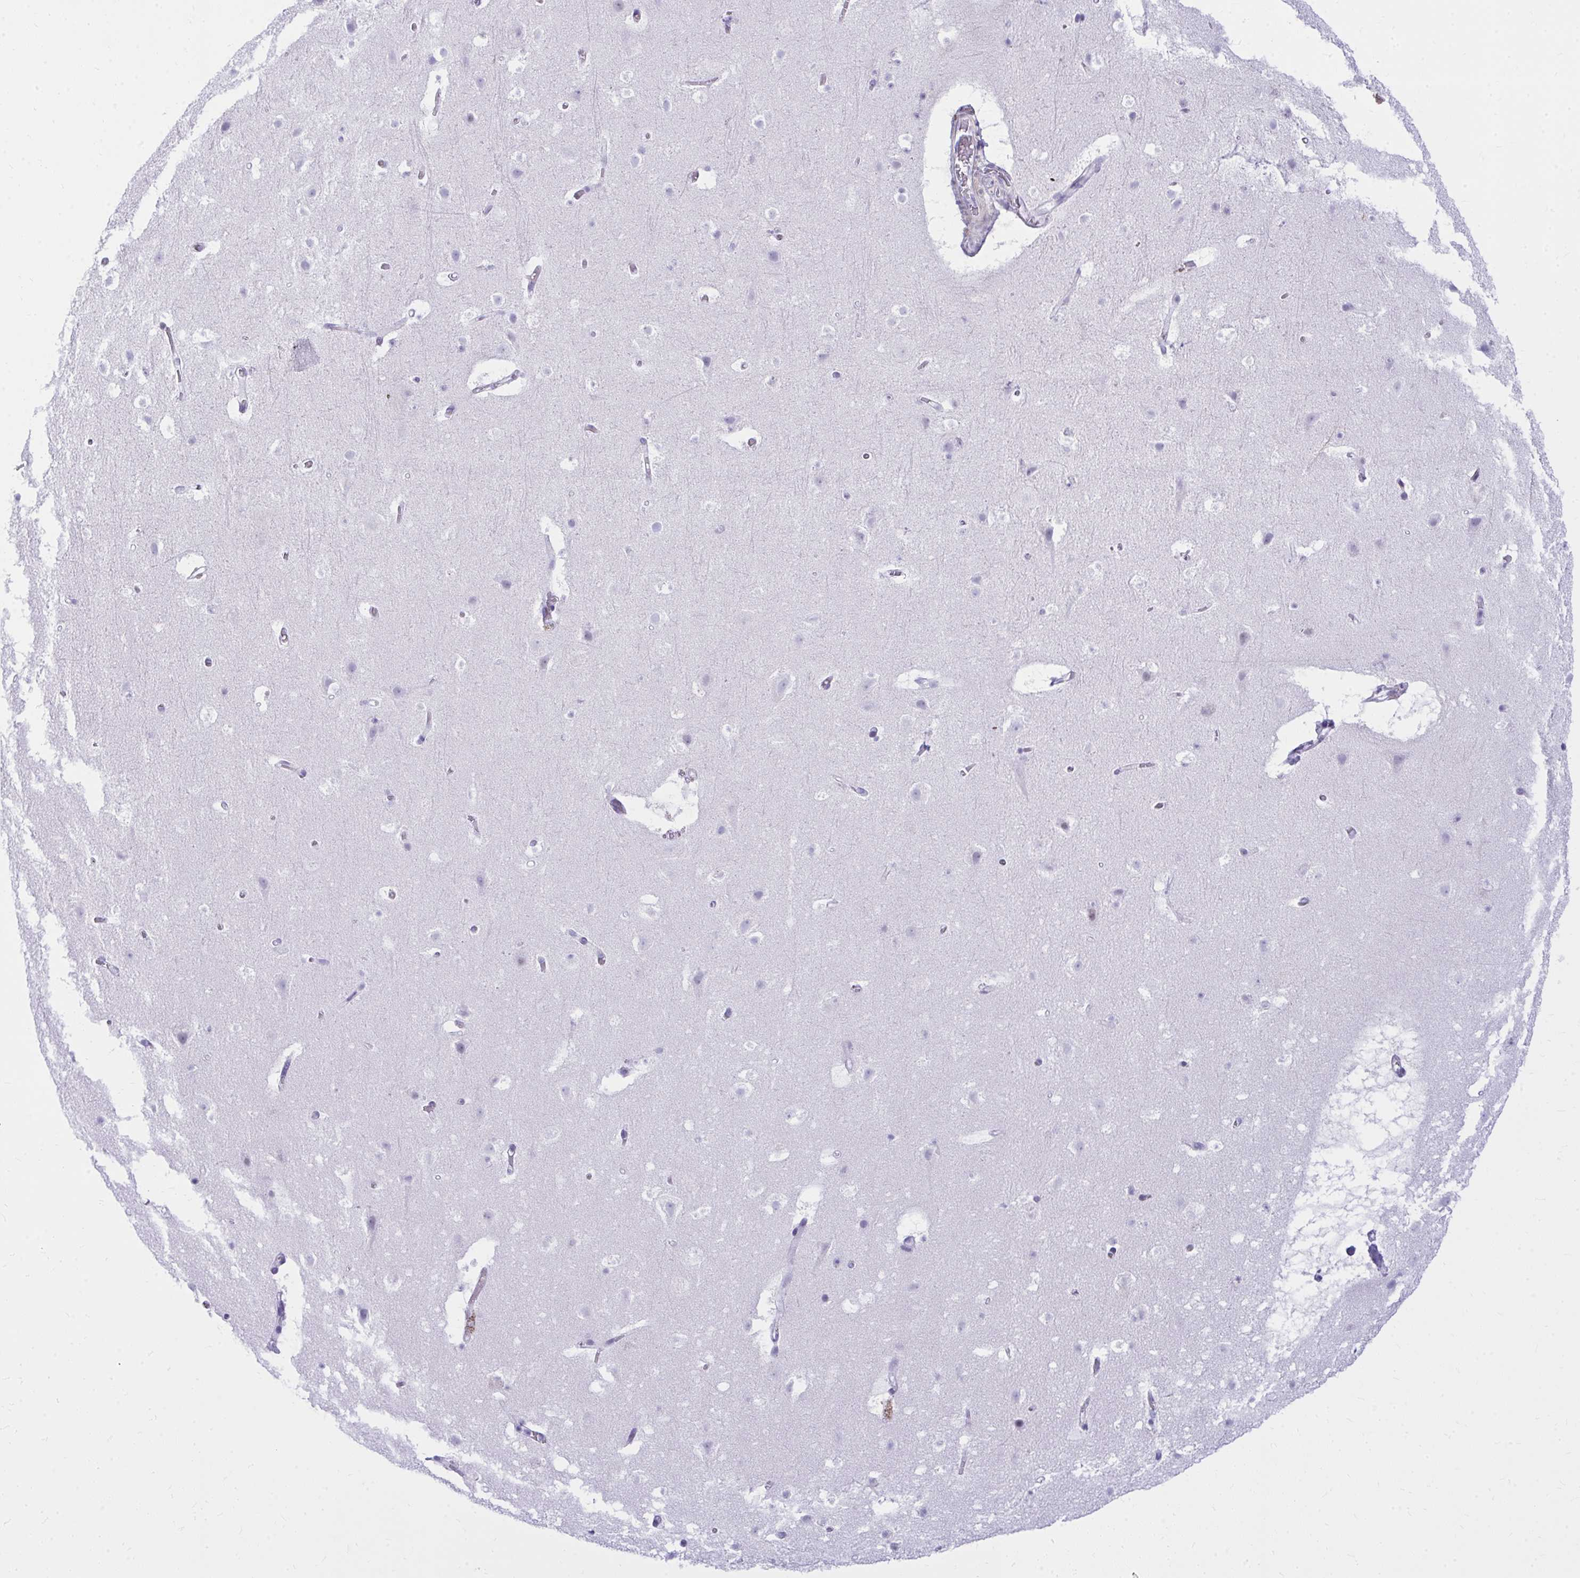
{"staining": {"intensity": "negative", "quantity": "none", "location": "none"}, "tissue": "cerebral cortex", "cell_type": "Endothelial cells", "image_type": "normal", "snomed": [{"axis": "morphology", "description": "Normal tissue, NOS"}, {"axis": "topography", "description": "Cerebral cortex"}], "caption": "Immunohistochemistry (IHC) micrograph of unremarkable cerebral cortex stained for a protein (brown), which displays no staining in endothelial cells. (Brightfield microscopy of DAB IHC at high magnification).", "gene": "OR5F1", "patient": {"sex": "female", "age": 42}}